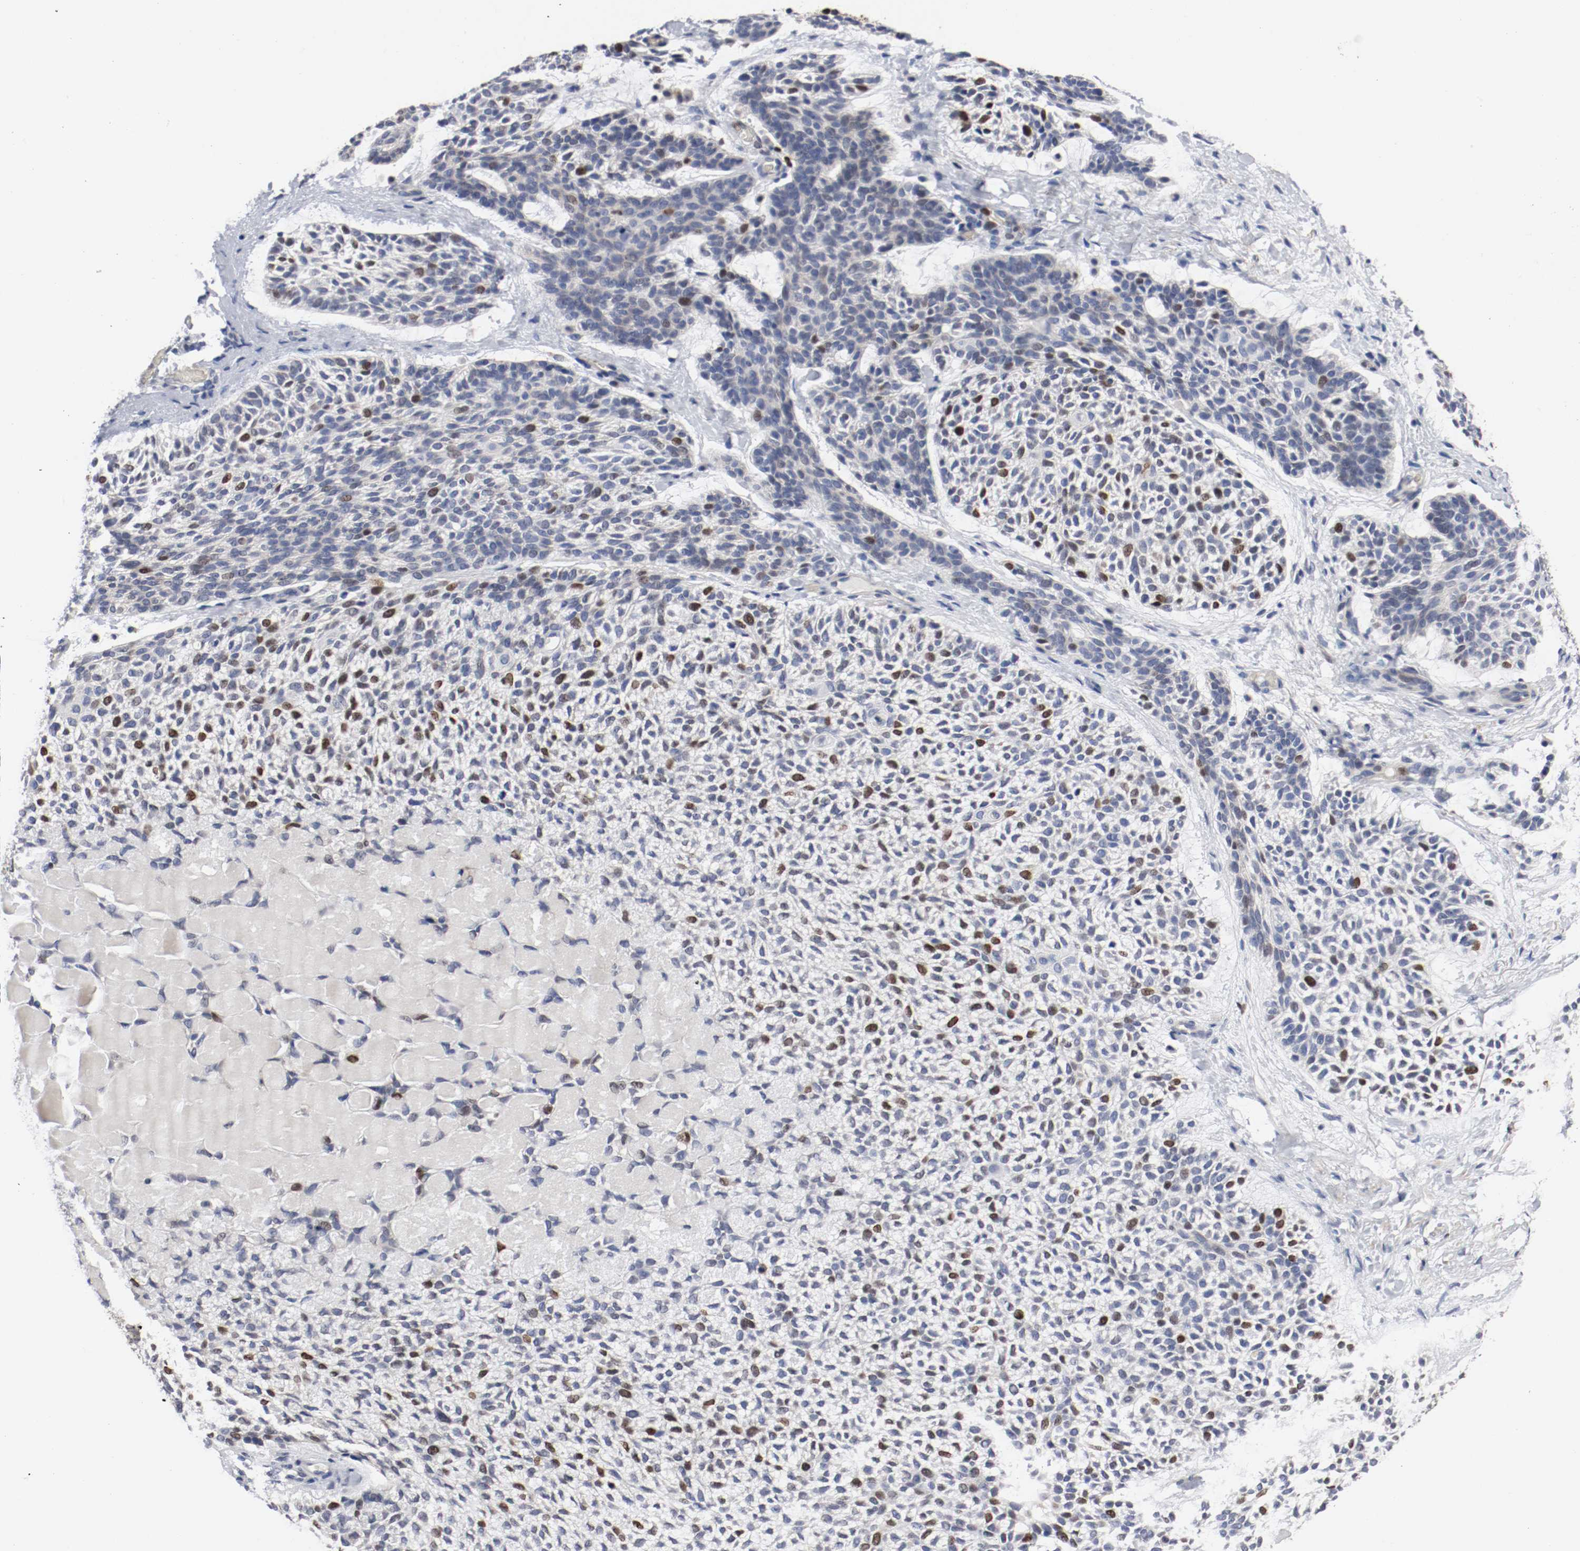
{"staining": {"intensity": "weak", "quantity": "<25%", "location": "nuclear"}, "tissue": "skin cancer", "cell_type": "Tumor cells", "image_type": "cancer", "snomed": [{"axis": "morphology", "description": "Normal tissue, NOS"}, {"axis": "morphology", "description": "Basal cell carcinoma"}, {"axis": "topography", "description": "Skin"}], "caption": "Histopathology image shows no protein positivity in tumor cells of basal cell carcinoma (skin) tissue.", "gene": "MCM6", "patient": {"sex": "female", "age": 70}}